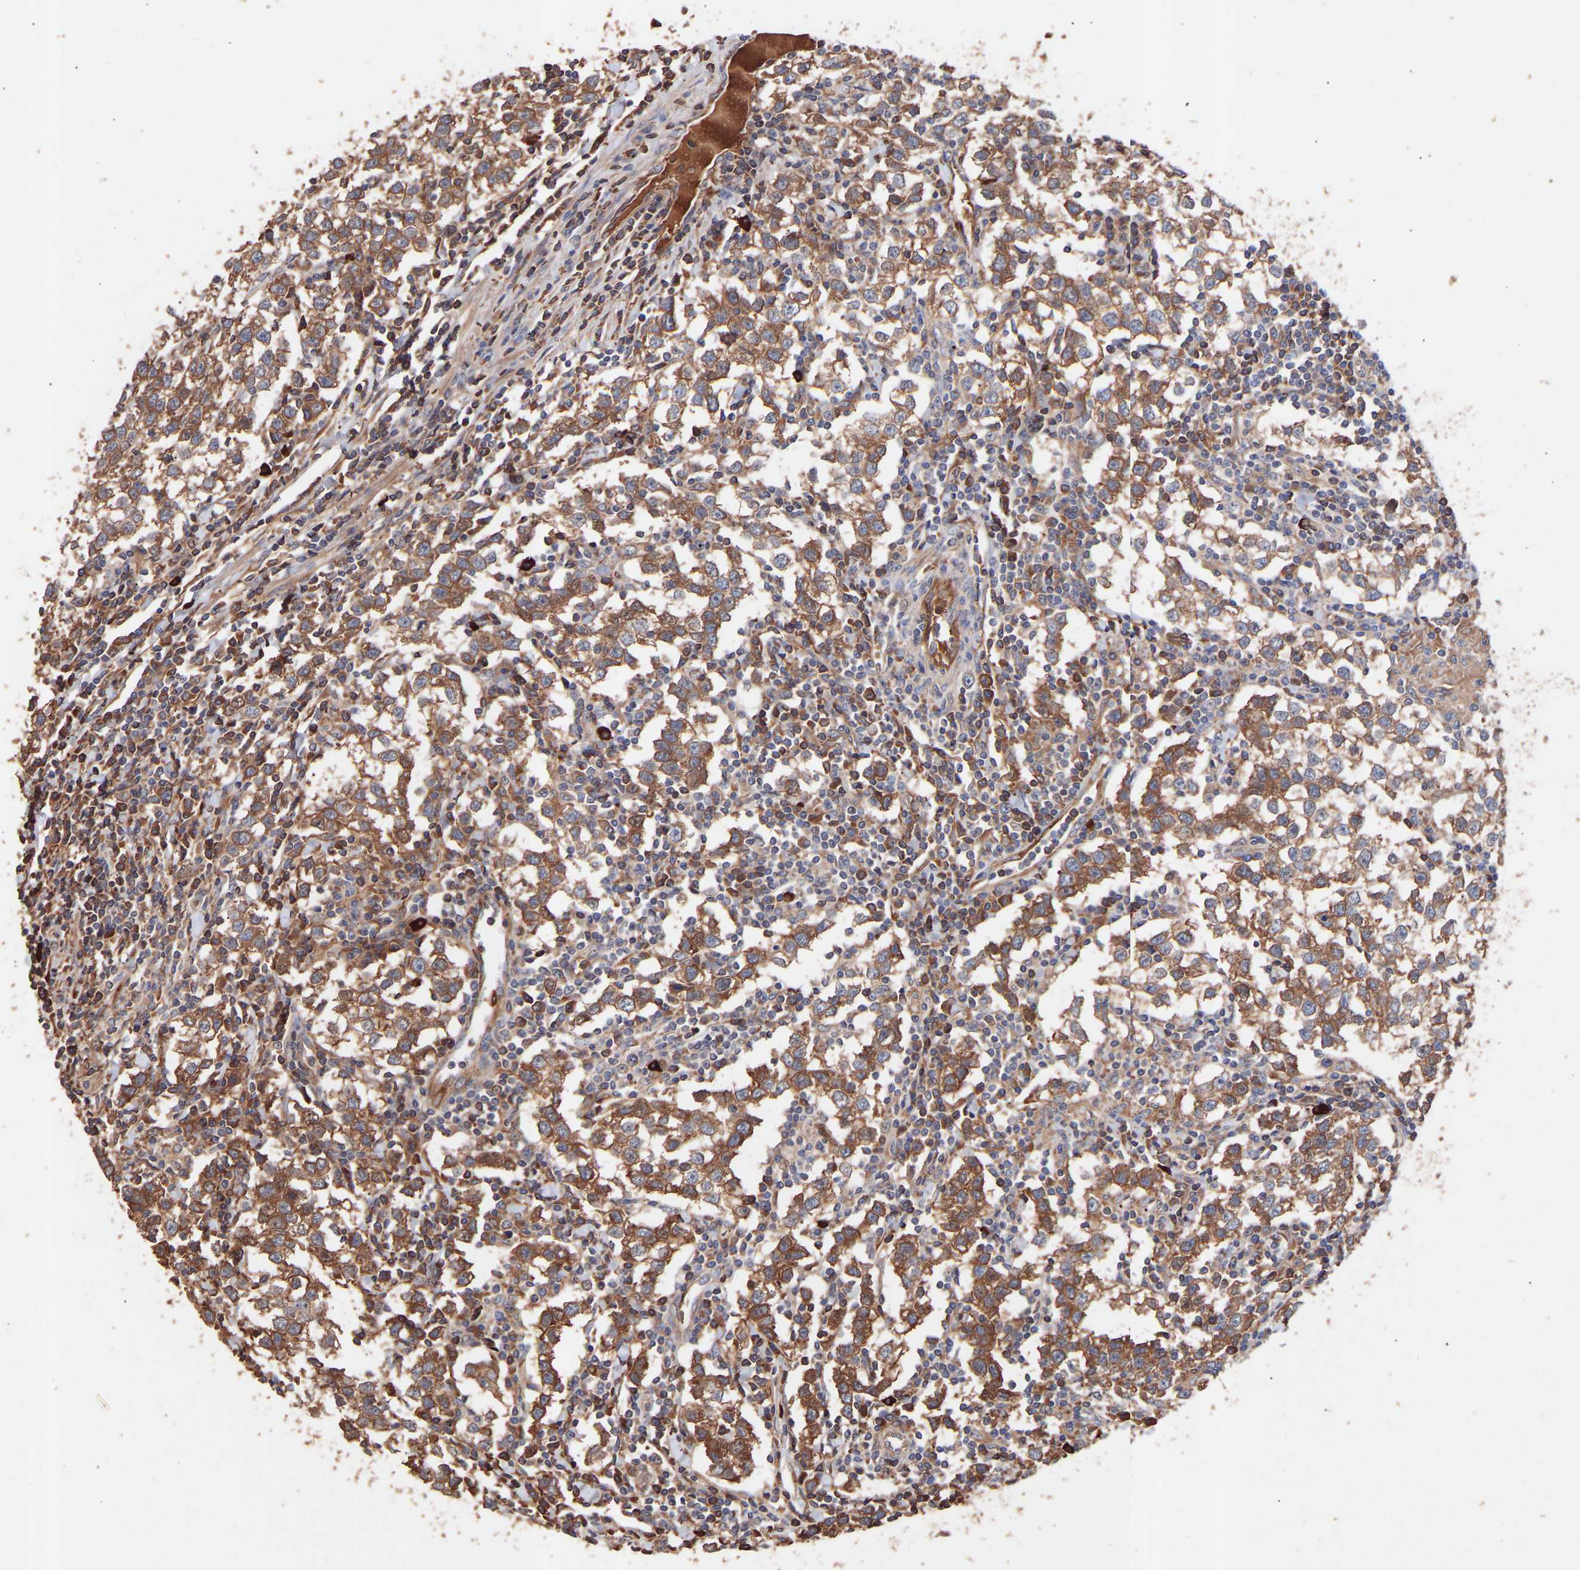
{"staining": {"intensity": "moderate", "quantity": ">75%", "location": "cytoplasmic/membranous"}, "tissue": "testis cancer", "cell_type": "Tumor cells", "image_type": "cancer", "snomed": [{"axis": "morphology", "description": "Seminoma, NOS"}, {"axis": "morphology", "description": "Carcinoma, Embryonal, NOS"}, {"axis": "topography", "description": "Testis"}], "caption": "High-magnification brightfield microscopy of testis cancer stained with DAB (3,3'-diaminobenzidine) (brown) and counterstained with hematoxylin (blue). tumor cells exhibit moderate cytoplasmic/membranous positivity is appreciated in approximately>75% of cells.", "gene": "TMEM268", "patient": {"sex": "male", "age": 36}}